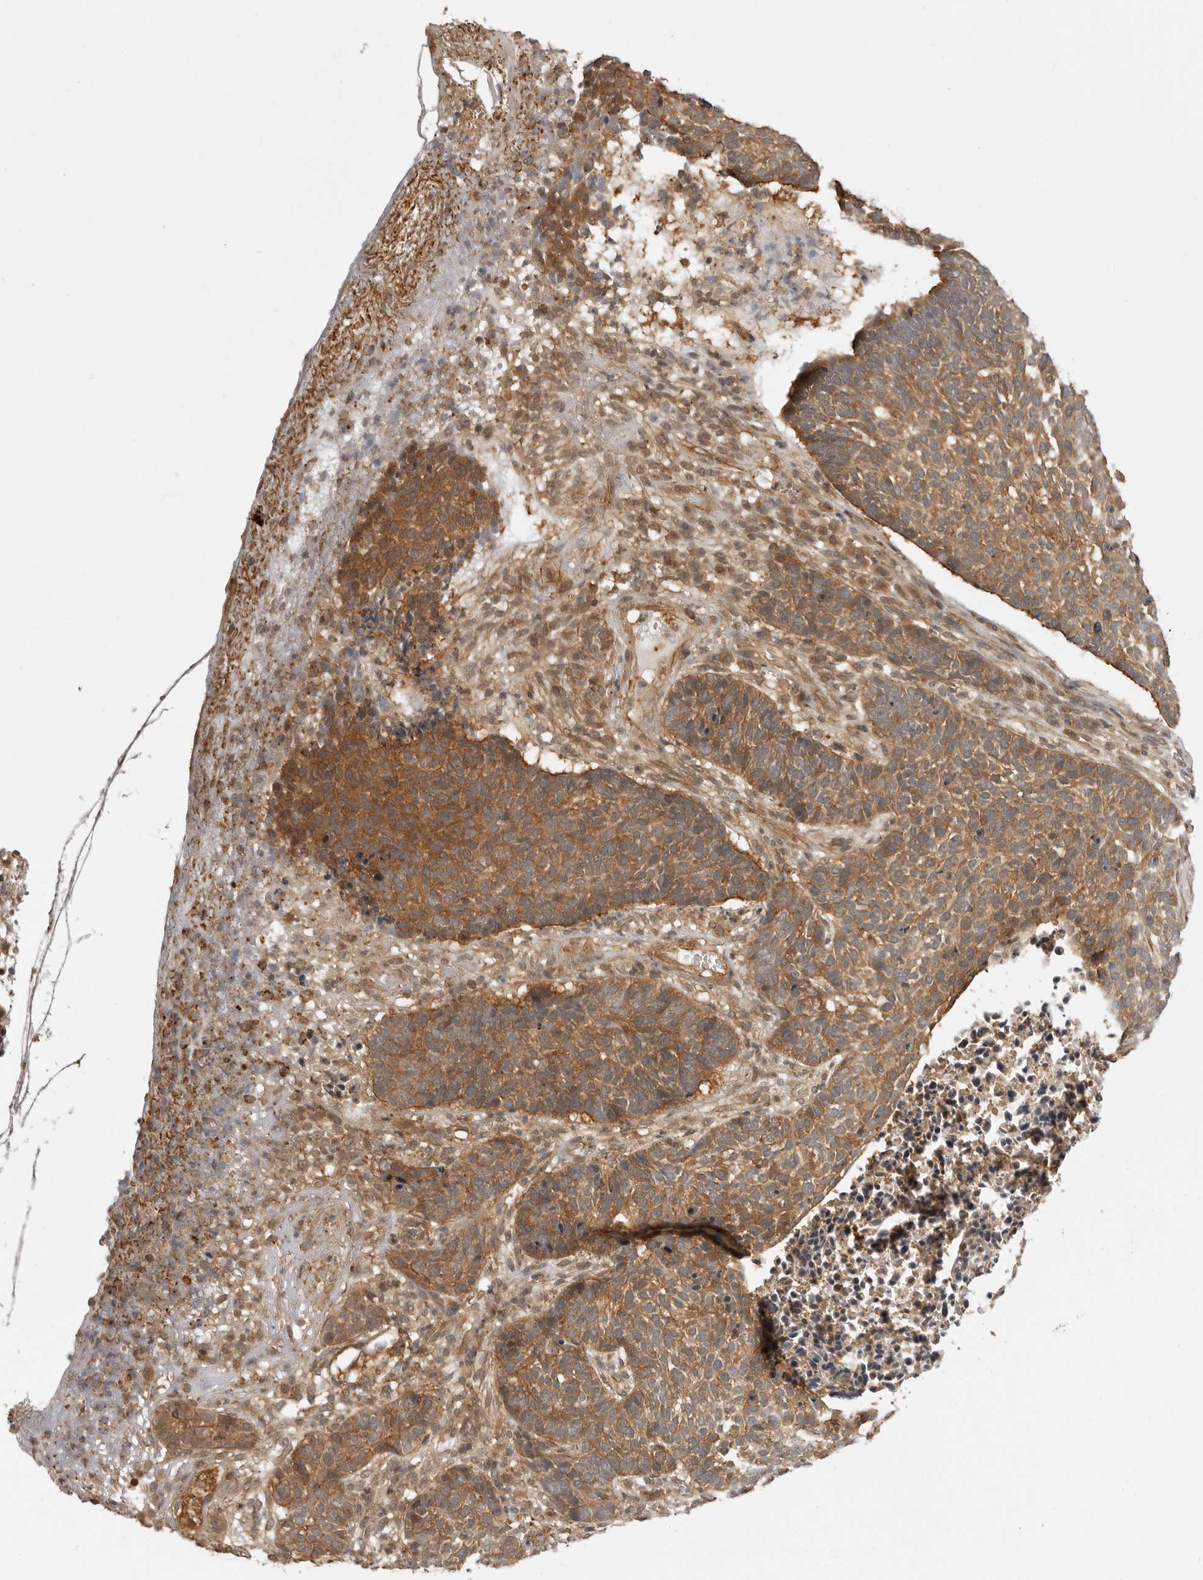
{"staining": {"intensity": "strong", "quantity": ">75%", "location": "cytoplasmic/membranous"}, "tissue": "skin cancer", "cell_type": "Tumor cells", "image_type": "cancer", "snomed": [{"axis": "morphology", "description": "Basal cell carcinoma"}, {"axis": "topography", "description": "Skin"}], "caption": "There is high levels of strong cytoplasmic/membranous staining in tumor cells of skin cancer, as demonstrated by immunohistochemical staining (brown color).", "gene": "ERN1", "patient": {"sex": "male", "age": 85}}